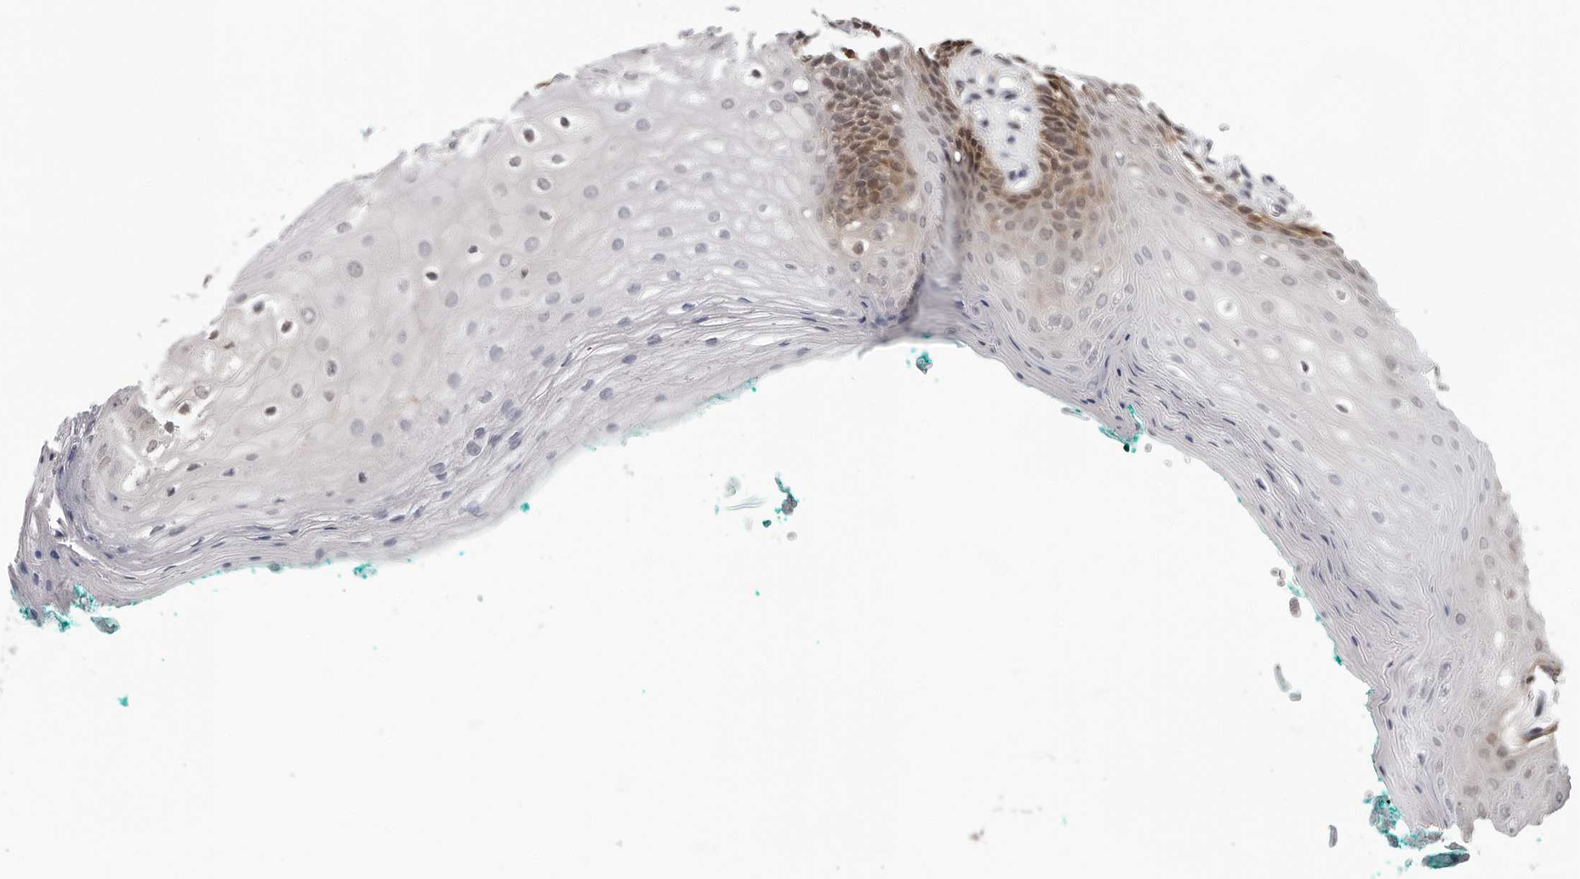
{"staining": {"intensity": "moderate", "quantity": "<25%", "location": "cytoplasmic/membranous"}, "tissue": "oral mucosa", "cell_type": "Squamous epithelial cells", "image_type": "normal", "snomed": [{"axis": "morphology", "description": "Normal tissue, NOS"}, {"axis": "topography", "description": "Skeletal muscle"}, {"axis": "topography", "description": "Oral tissue"}, {"axis": "topography", "description": "Peripheral nerve tissue"}], "caption": "Unremarkable oral mucosa exhibits moderate cytoplasmic/membranous expression in about <25% of squamous epithelial cells, visualized by immunohistochemistry.", "gene": "HSPH1", "patient": {"sex": "female", "age": 84}}